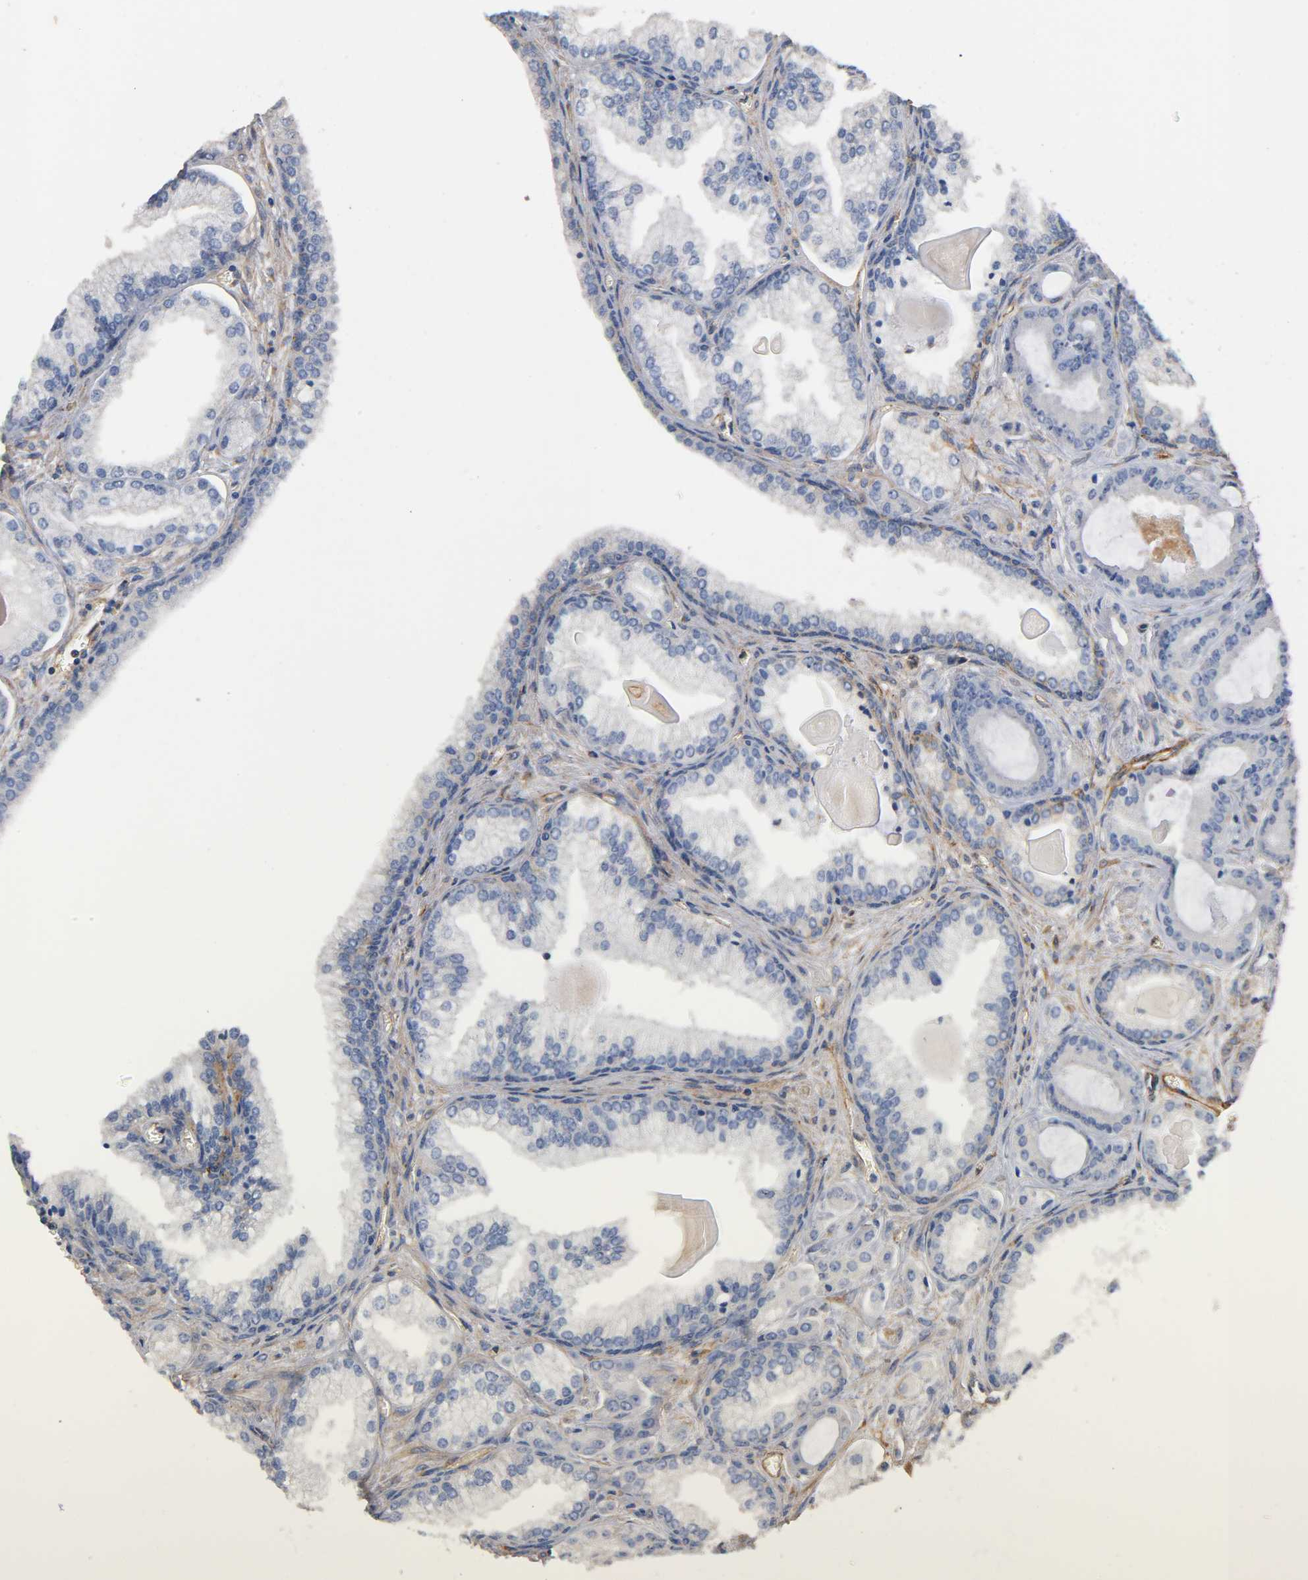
{"staining": {"intensity": "negative", "quantity": "none", "location": "none"}, "tissue": "prostate cancer", "cell_type": "Tumor cells", "image_type": "cancer", "snomed": [{"axis": "morphology", "description": "Adenocarcinoma, Low grade"}, {"axis": "topography", "description": "Prostate"}], "caption": "This is an IHC image of human adenocarcinoma (low-grade) (prostate). There is no positivity in tumor cells.", "gene": "IFITM3", "patient": {"sex": "male", "age": 59}}